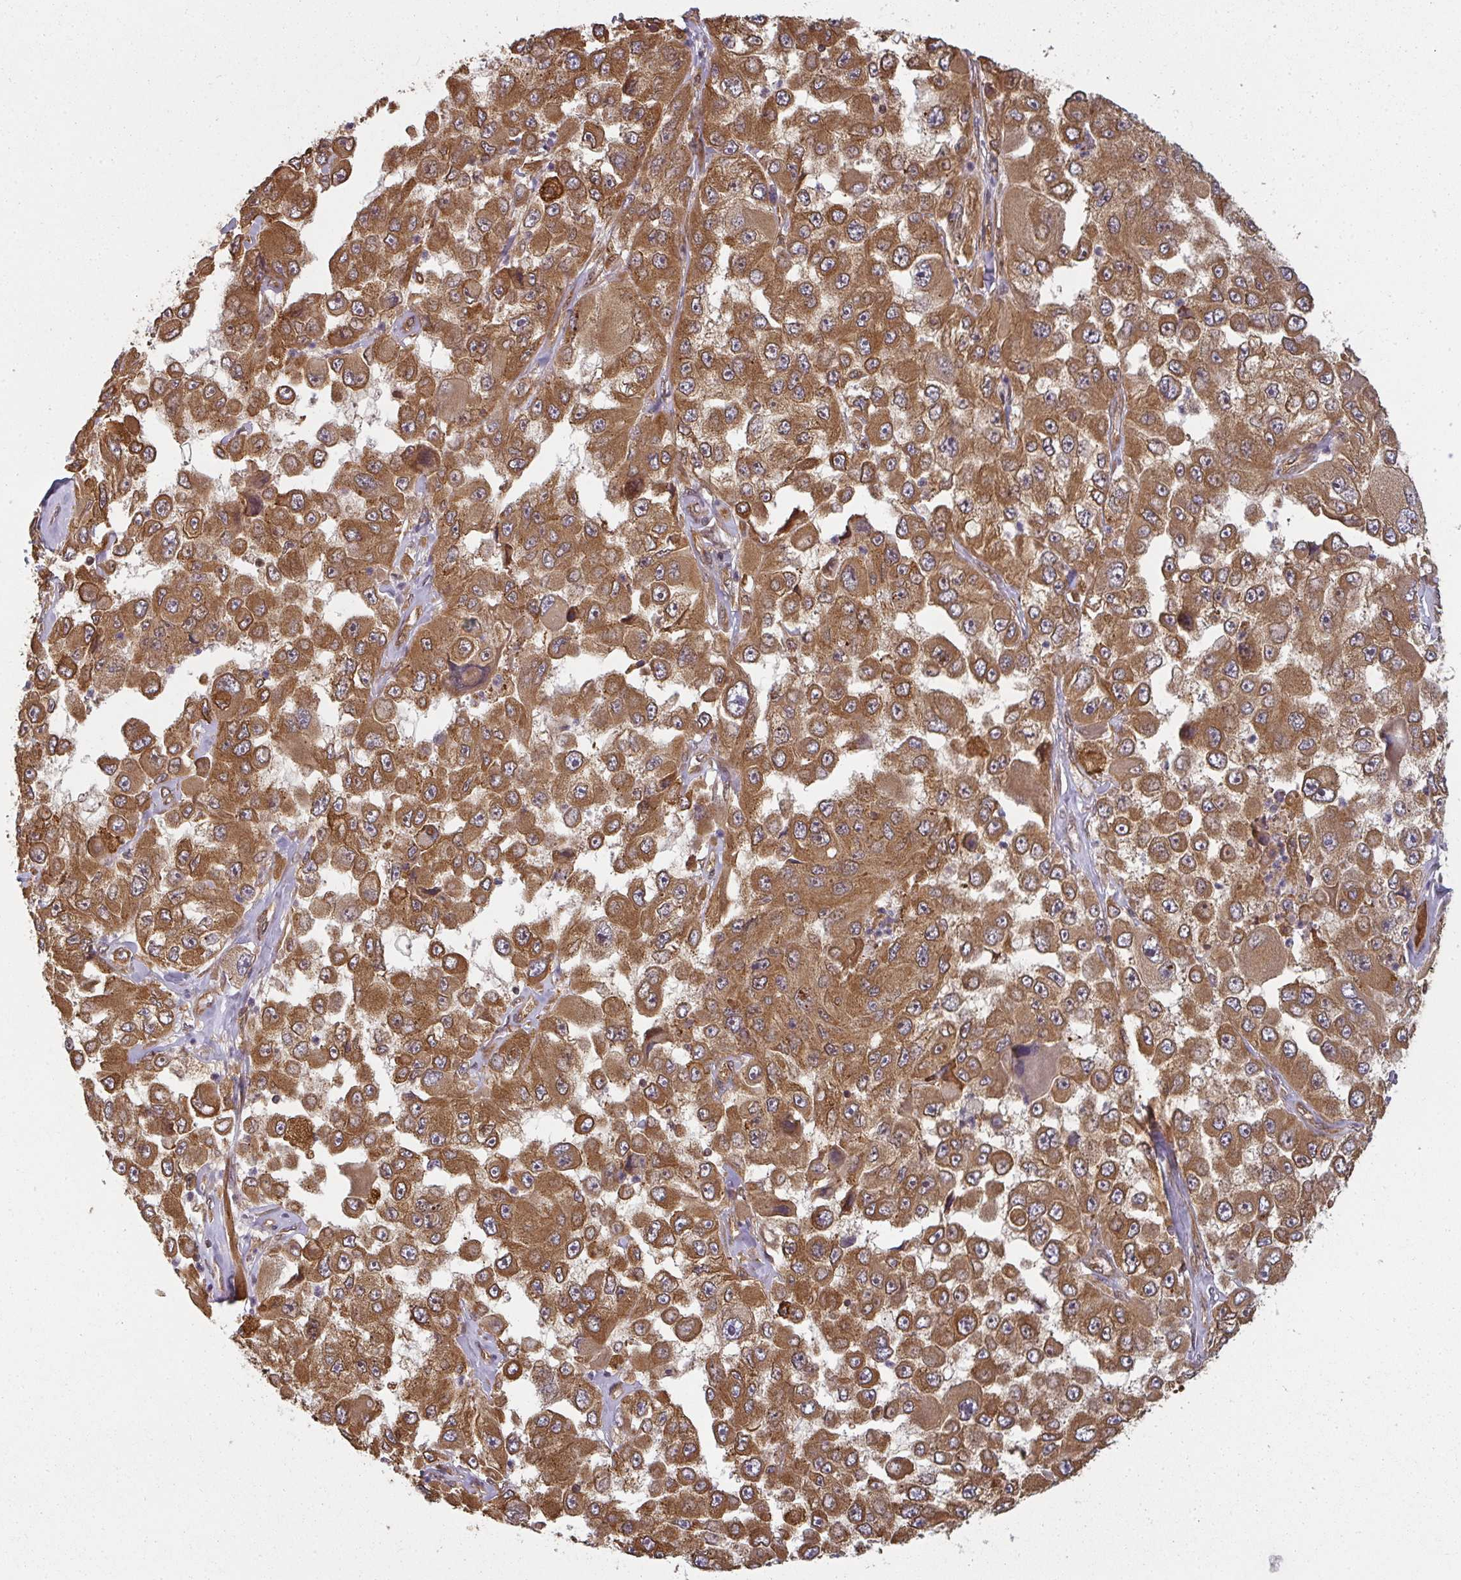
{"staining": {"intensity": "moderate", "quantity": ">75%", "location": "cytoplasmic/membranous"}, "tissue": "melanoma", "cell_type": "Tumor cells", "image_type": "cancer", "snomed": [{"axis": "morphology", "description": "Malignant melanoma, Metastatic site"}, {"axis": "topography", "description": "Lymph node"}], "caption": "IHC of human malignant melanoma (metastatic site) displays medium levels of moderate cytoplasmic/membranous staining in approximately >75% of tumor cells. (Stains: DAB (3,3'-diaminobenzidine) in brown, nuclei in blue, Microscopy: brightfield microscopy at high magnification).", "gene": "PPP6R3", "patient": {"sex": "male", "age": 62}}